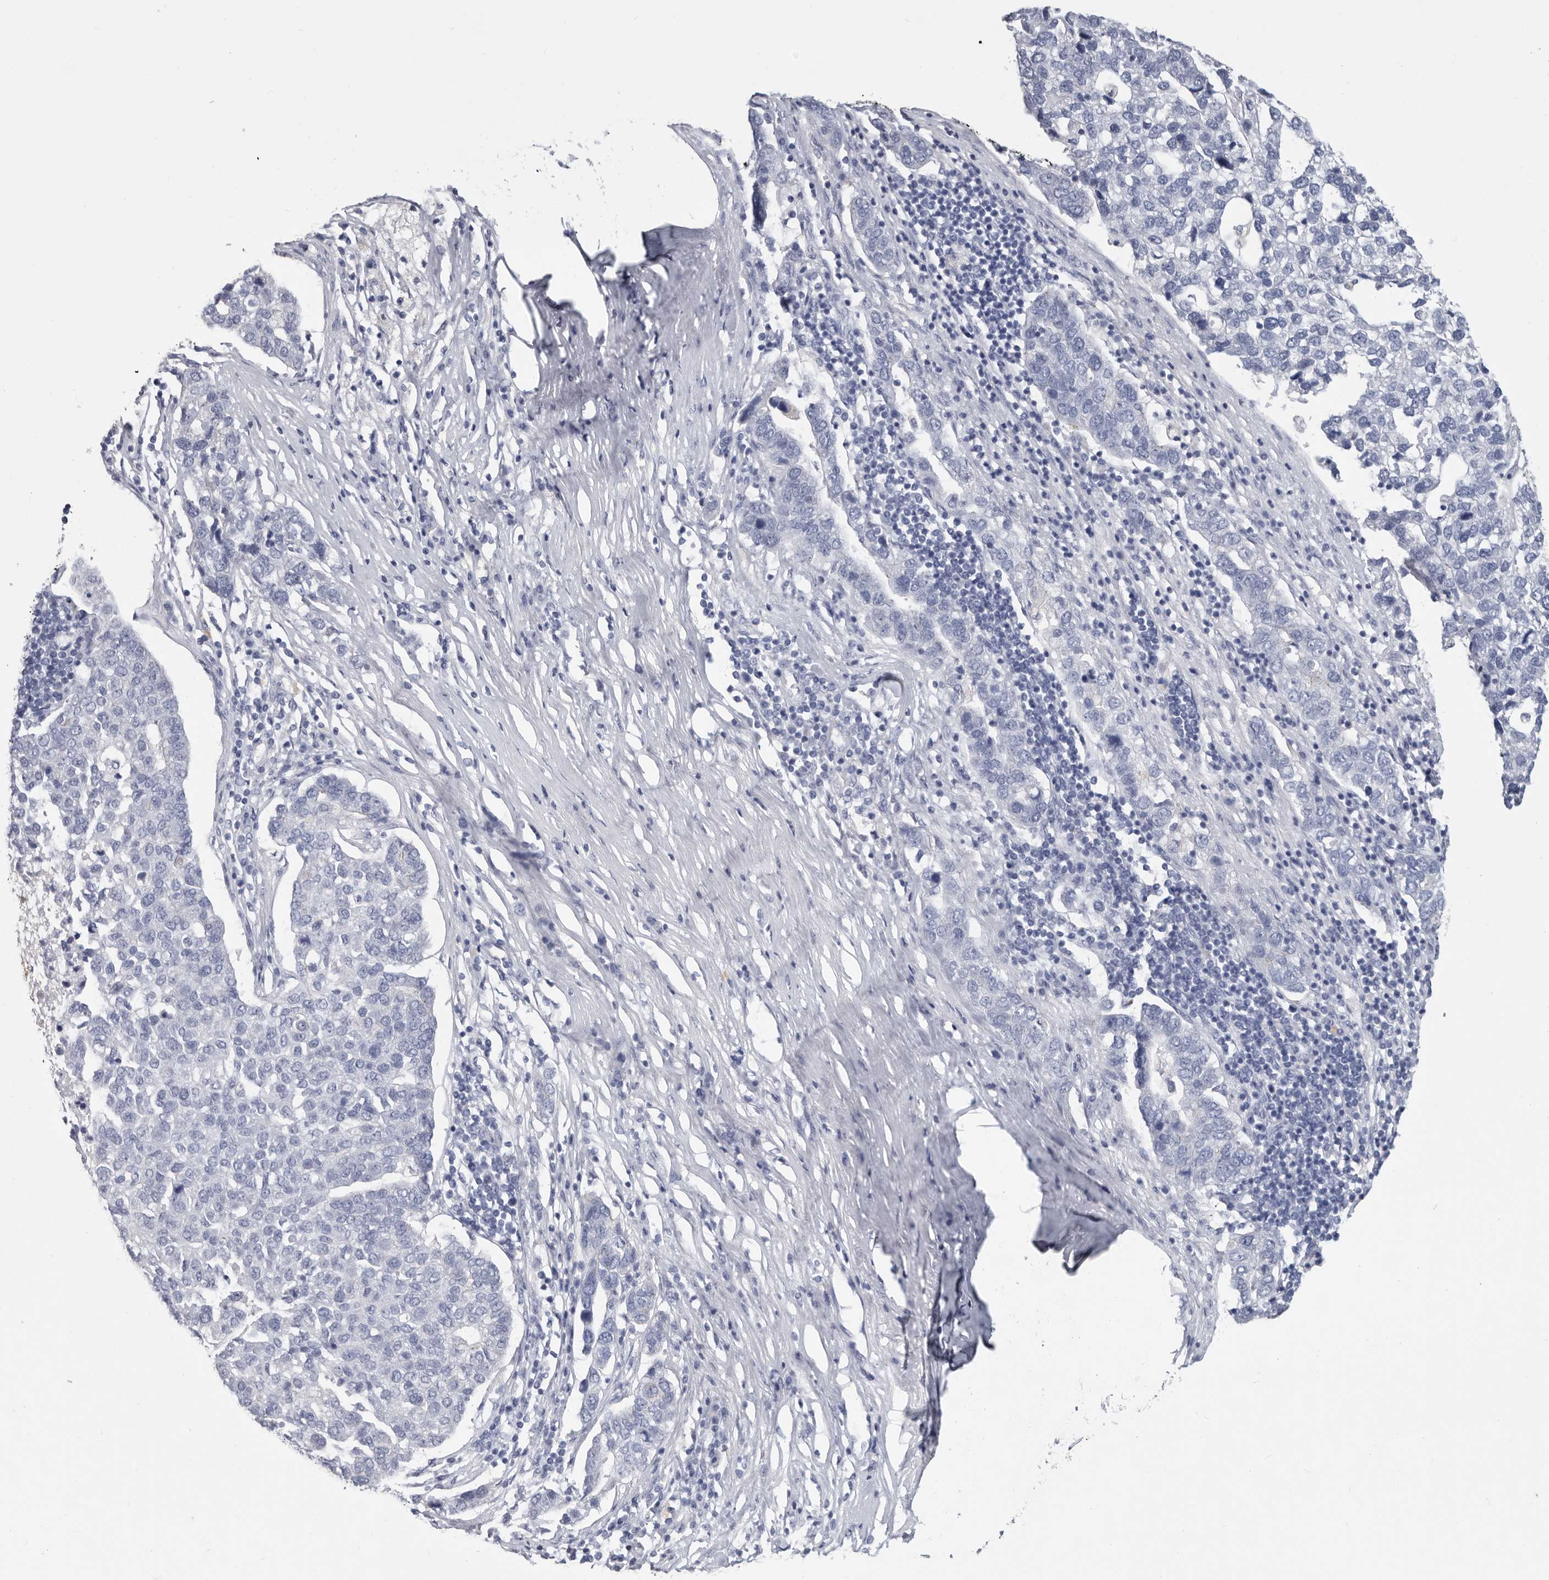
{"staining": {"intensity": "negative", "quantity": "none", "location": "none"}, "tissue": "pancreatic cancer", "cell_type": "Tumor cells", "image_type": "cancer", "snomed": [{"axis": "morphology", "description": "Adenocarcinoma, NOS"}, {"axis": "topography", "description": "Pancreas"}], "caption": "Immunohistochemistry image of neoplastic tissue: human pancreatic cancer (adenocarcinoma) stained with DAB shows no significant protein expression in tumor cells. The staining was performed using DAB (3,3'-diaminobenzidine) to visualize the protein expression in brown, while the nuclei were stained in blue with hematoxylin (Magnification: 20x).", "gene": "WRAP73", "patient": {"sex": "female", "age": 61}}